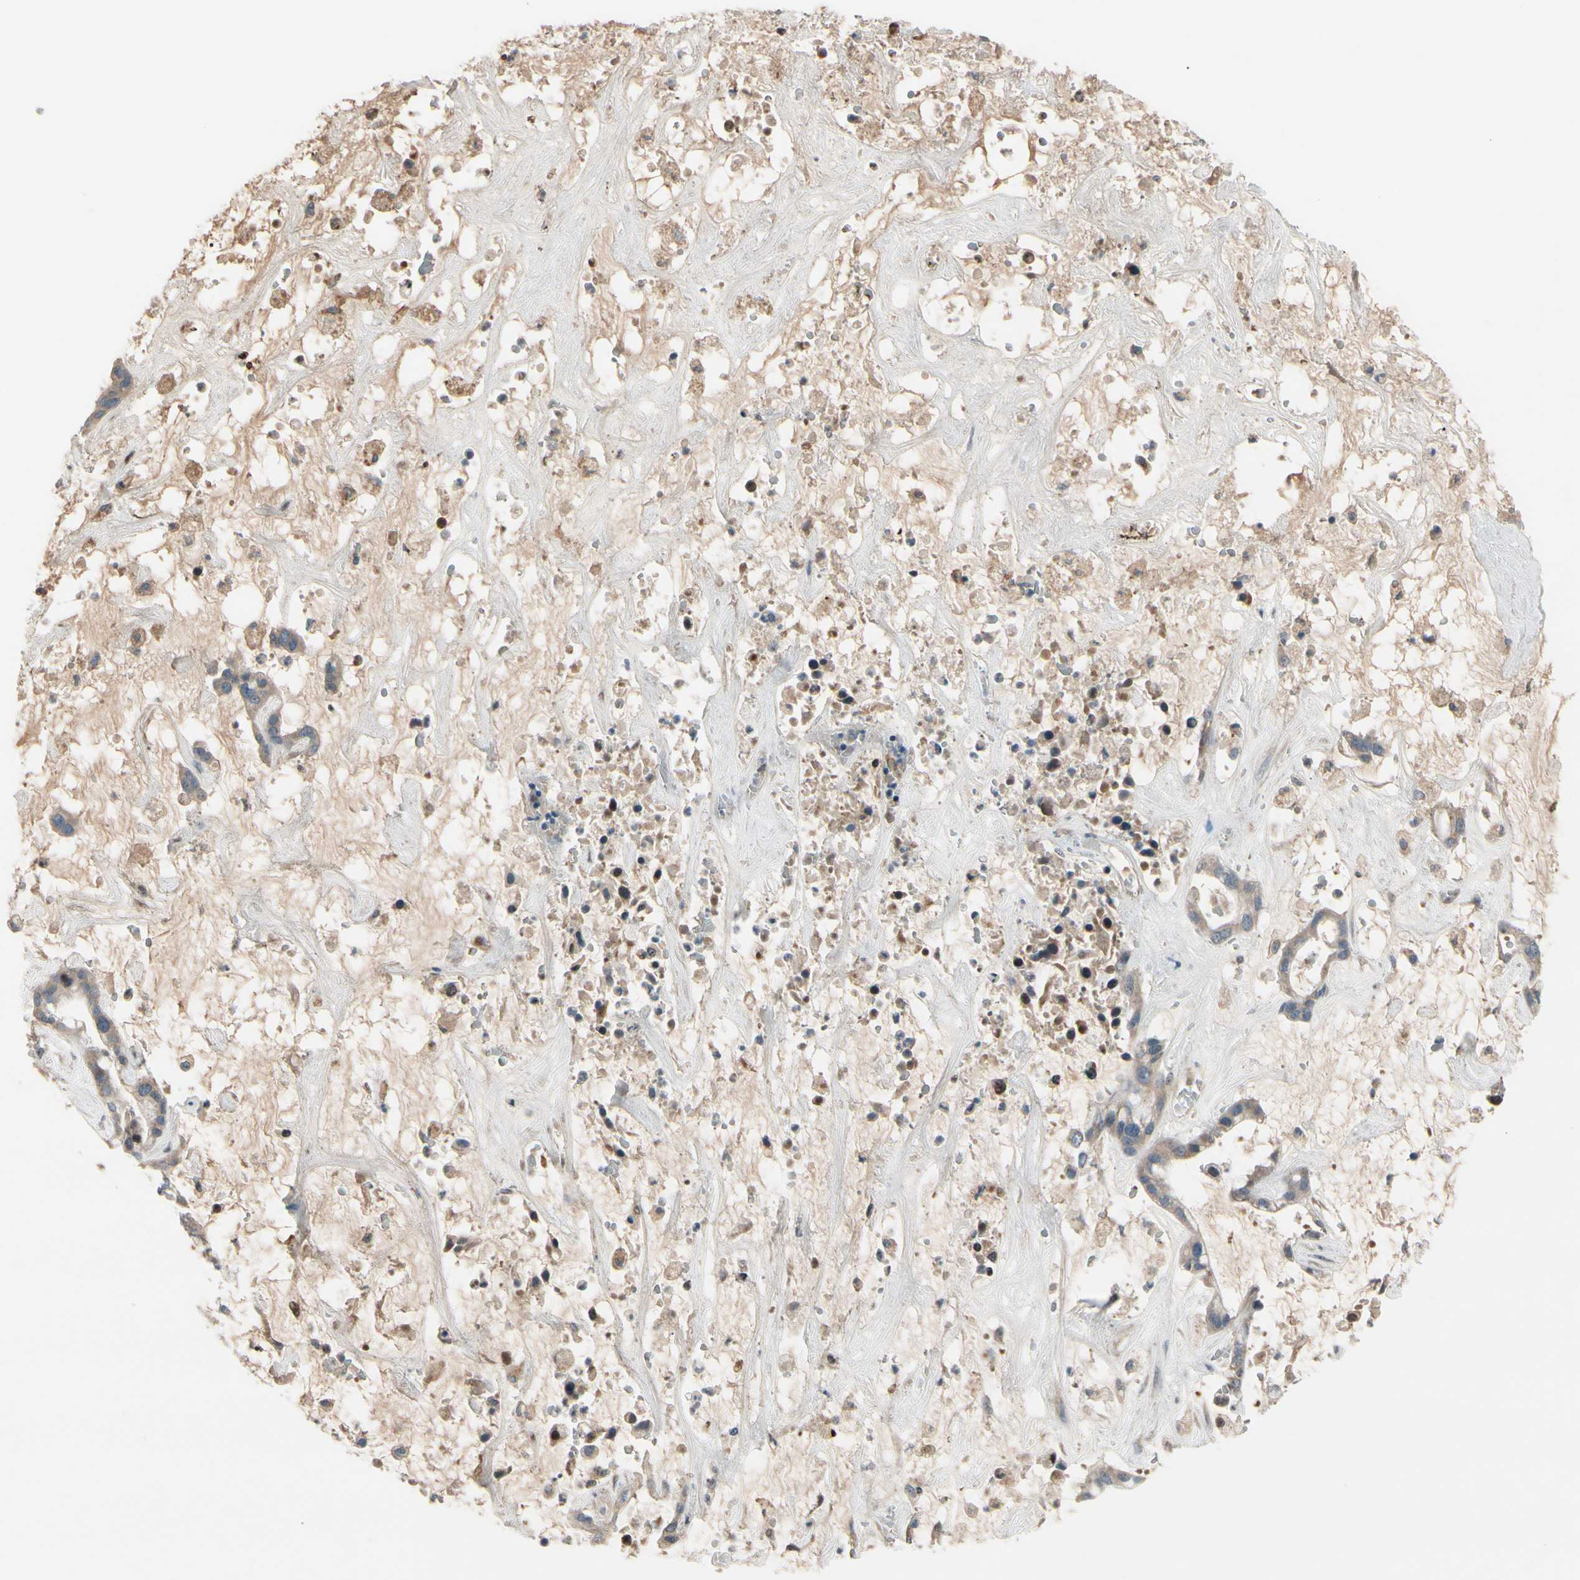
{"staining": {"intensity": "weak", "quantity": "25%-75%", "location": "cytoplasmic/membranous"}, "tissue": "liver cancer", "cell_type": "Tumor cells", "image_type": "cancer", "snomed": [{"axis": "morphology", "description": "Cholangiocarcinoma"}, {"axis": "topography", "description": "Liver"}], "caption": "Immunohistochemical staining of human cholangiocarcinoma (liver) displays weak cytoplasmic/membranous protein positivity in about 25%-75% of tumor cells.", "gene": "SNX29", "patient": {"sex": "female", "age": 65}}